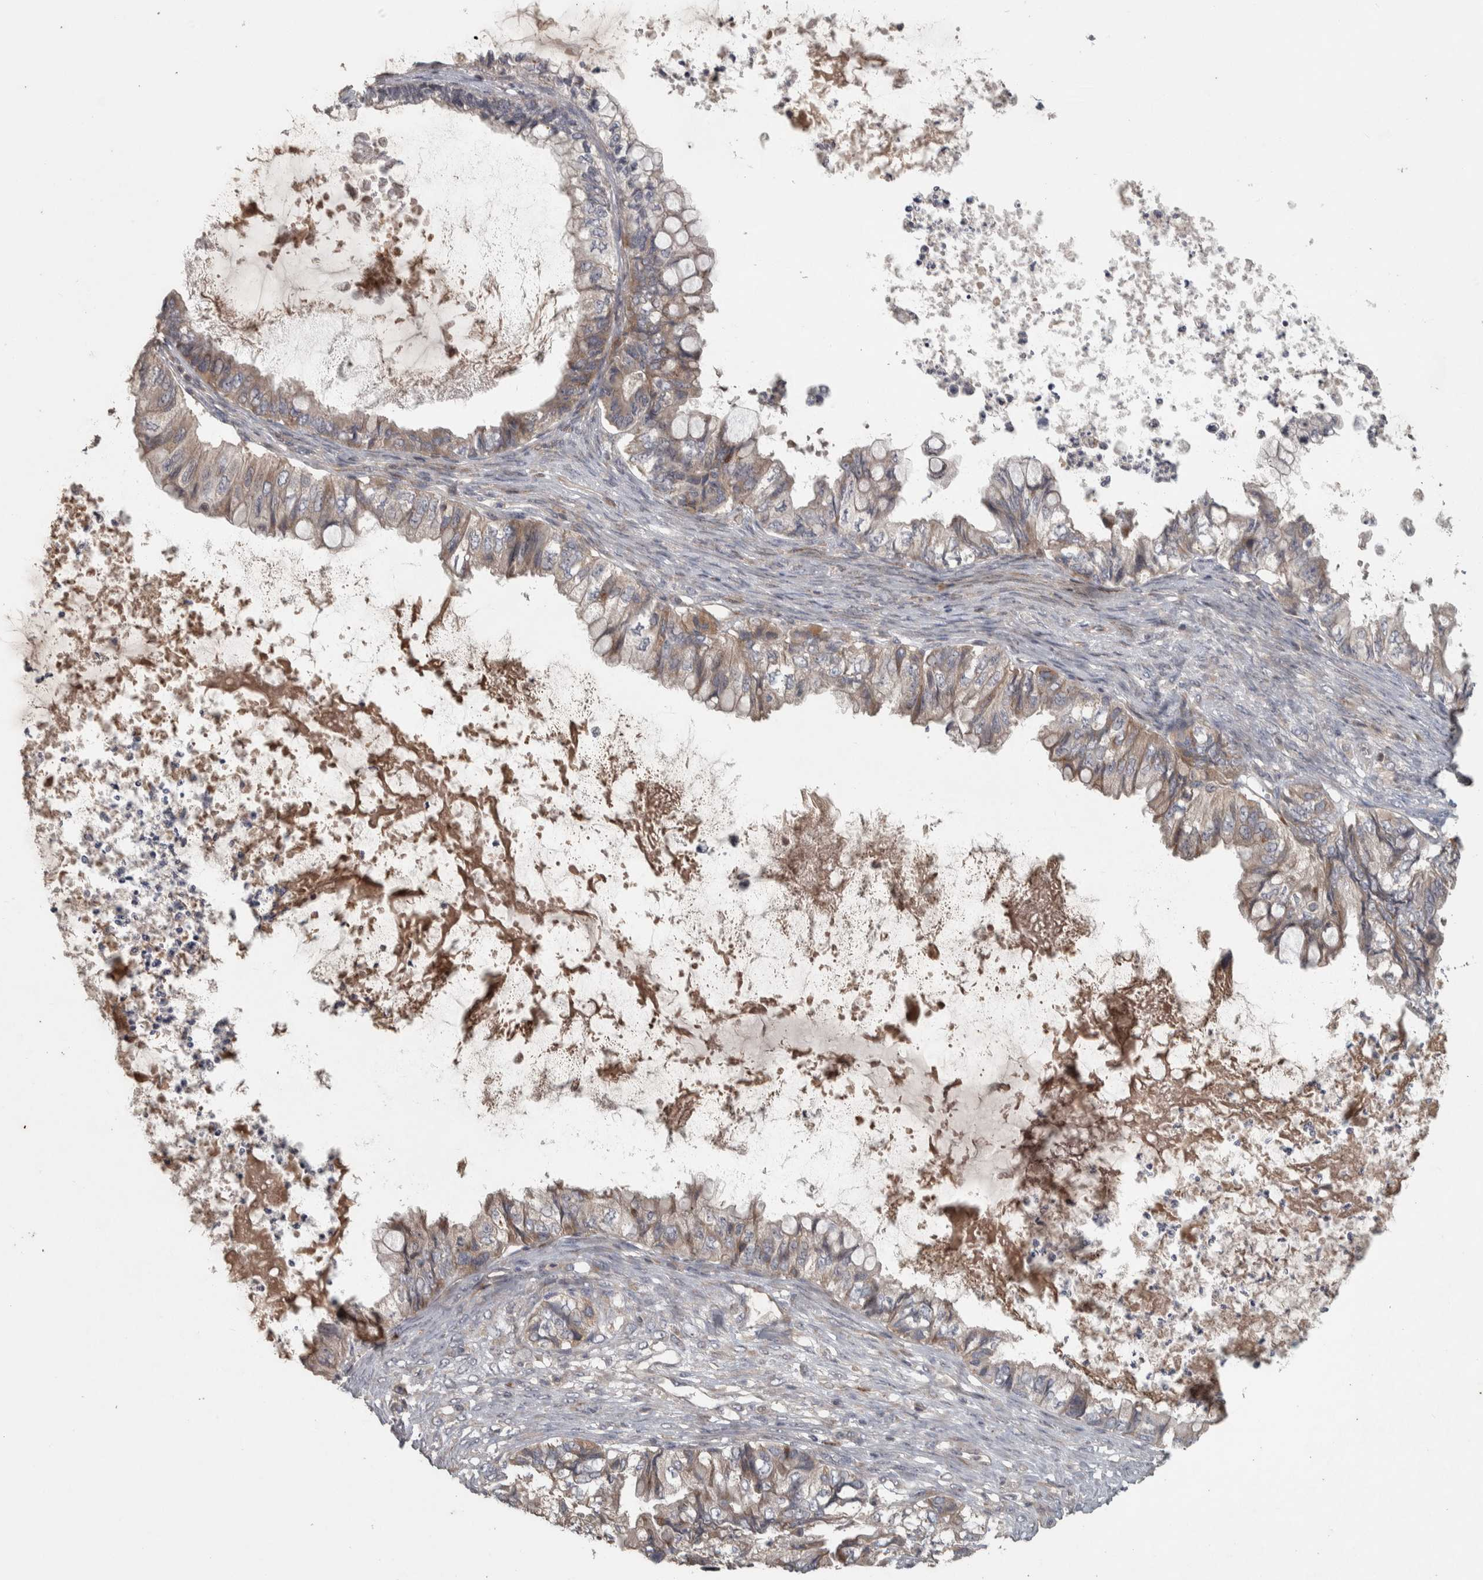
{"staining": {"intensity": "moderate", "quantity": "<25%", "location": "cytoplasmic/membranous"}, "tissue": "ovarian cancer", "cell_type": "Tumor cells", "image_type": "cancer", "snomed": [{"axis": "morphology", "description": "Cystadenocarcinoma, mucinous, NOS"}, {"axis": "topography", "description": "Ovary"}], "caption": "Ovarian mucinous cystadenocarcinoma was stained to show a protein in brown. There is low levels of moderate cytoplasmic/membranous staining in approximately <25% of tumor cells.", "gene": "ERAL1", "patient": {"sex": "female", "age": 80}}